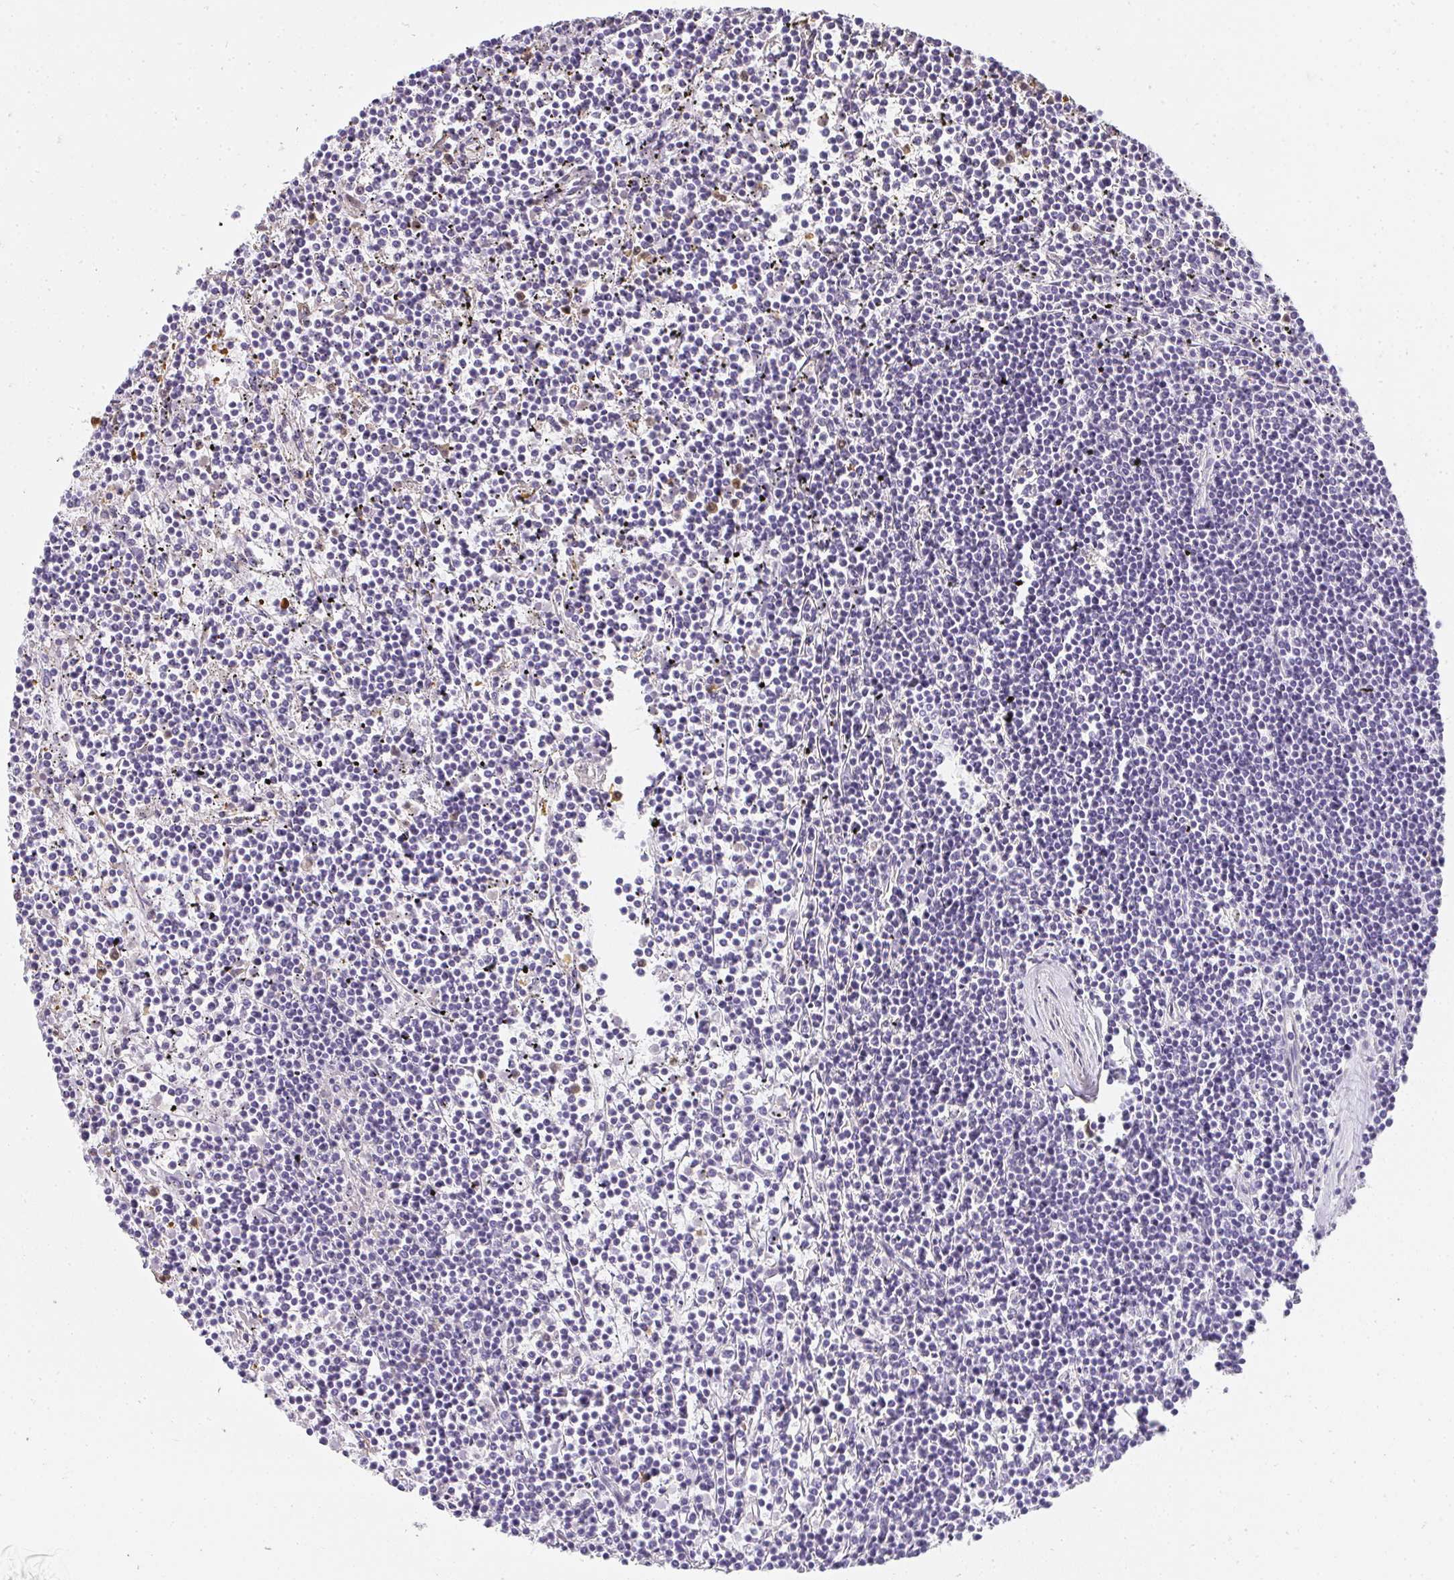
{"staining": {"intensity": "negative", "quantity": "none", "location": "none"}, "tissue": "lymphoma", "cell_type": "Tumor cells", "image_type": "cancer", "snomed": [{"axis": "morphology", "description": "Malignant lymphoma, non-Hodgkin's type, Low grade"}, {"axis": "topography", "description": "Spleen"}], "caption": "The immunohistochemistry (IHC) photomicrograph has no significant positivity in tumor cells of low-grade malignant lymphoma, non-Hodgkin's type tissue.", "gene": "HK3", "patient": {"sex": "female", "age": 19}}